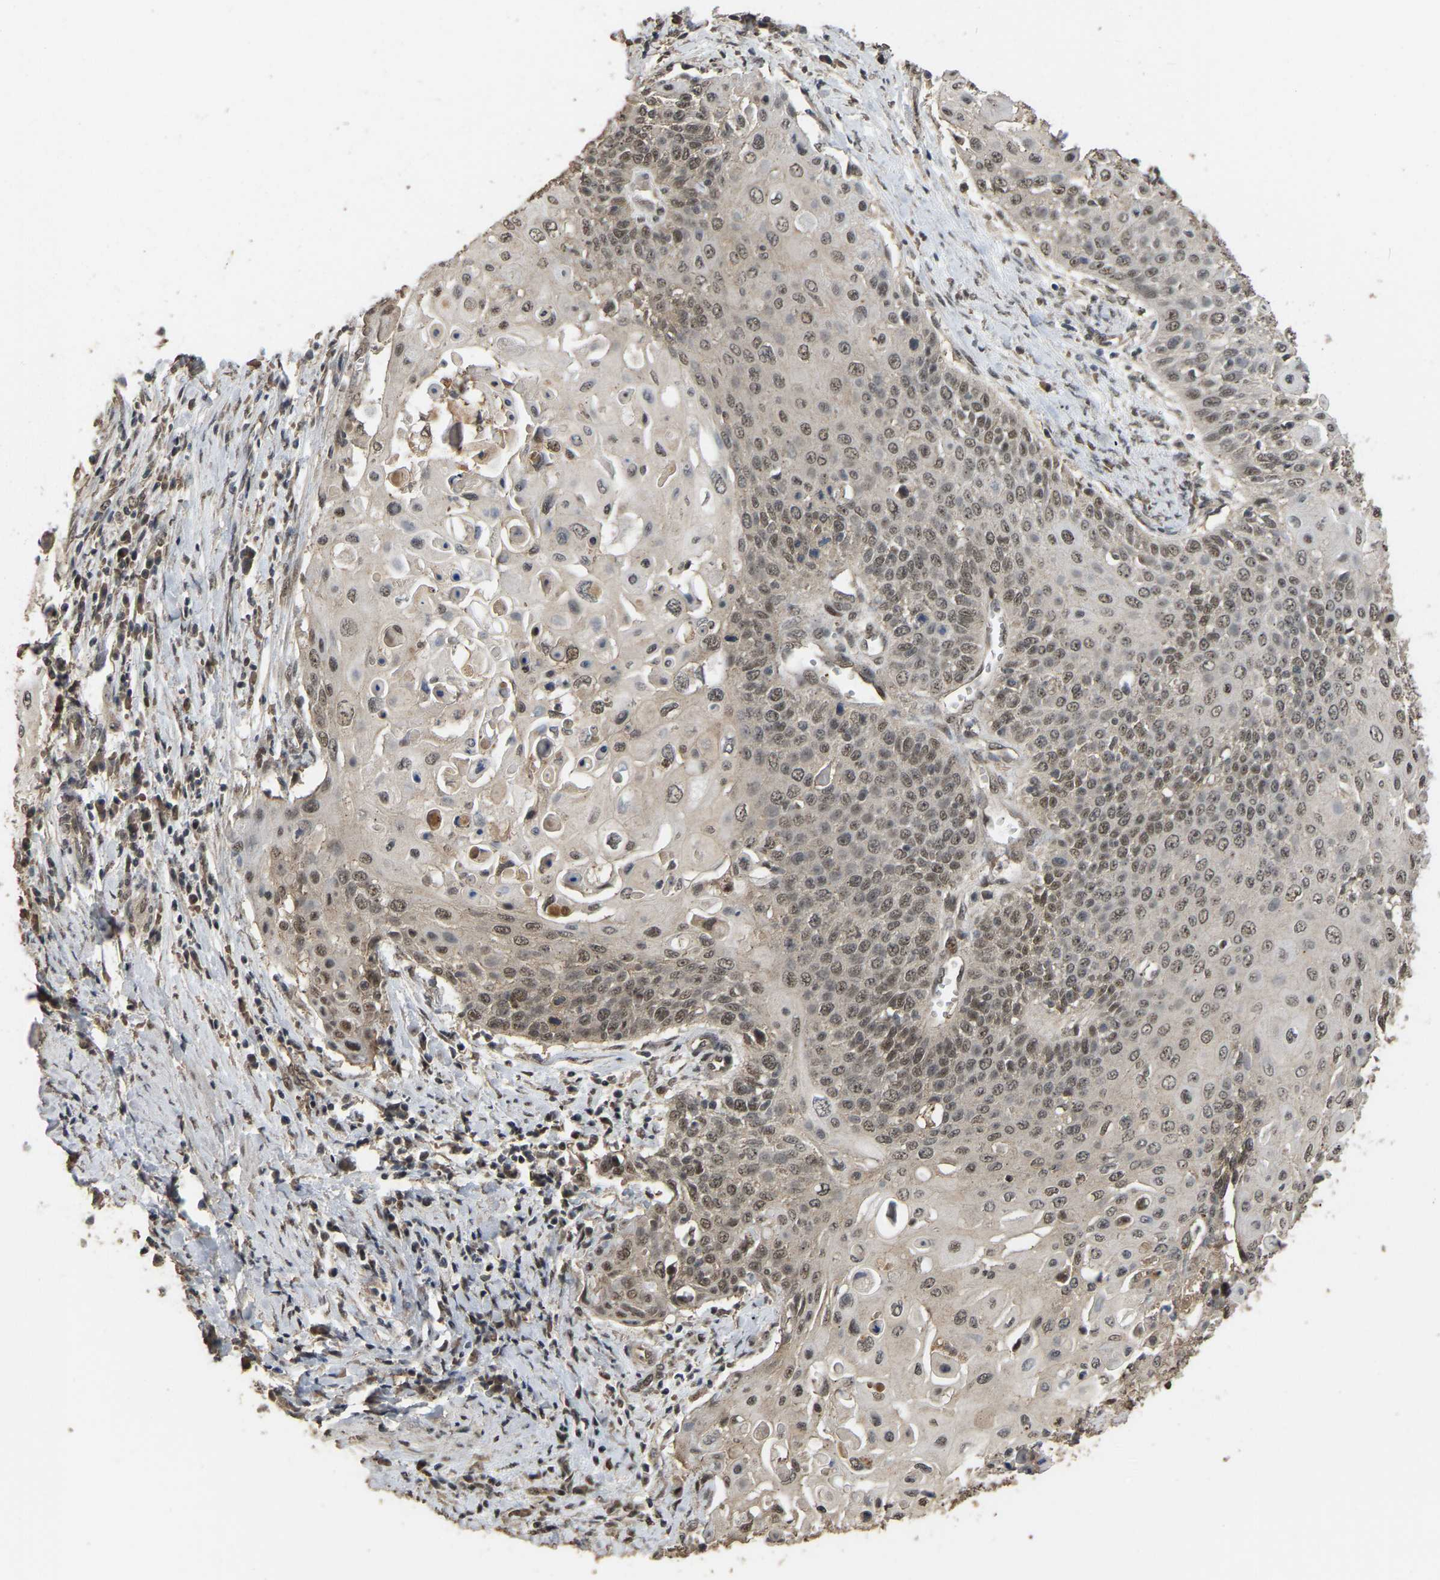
{"staining": {"intensity": "weak", "quantity": ">75%", "location": "nuclear"}, "tissue": "cervical cancer", "cell_type": "Tumor cells", "image_type": "cancer", "snomed": [{"axis": "morphology", "description": "Squamous cell carcinoma, NOS"}, {"axis": "topography", "description": "Cervix"}], "caption": "Immunohistochemistry (IHC) (DAB (3,3'-diaminobenzidine)) staining of human squamous cell carcinoma (cervical) displays weak nuclear protein expression in approximately >75% of tumor cells. The staining was performed using DAB (3,3'-diaminobenzidine), with brown indicating positive protein expression. Nuclei are stained blue with hematoxylin.", "gene": "ARHGAP23", "patient": {"sex": "female", "age": 39}}